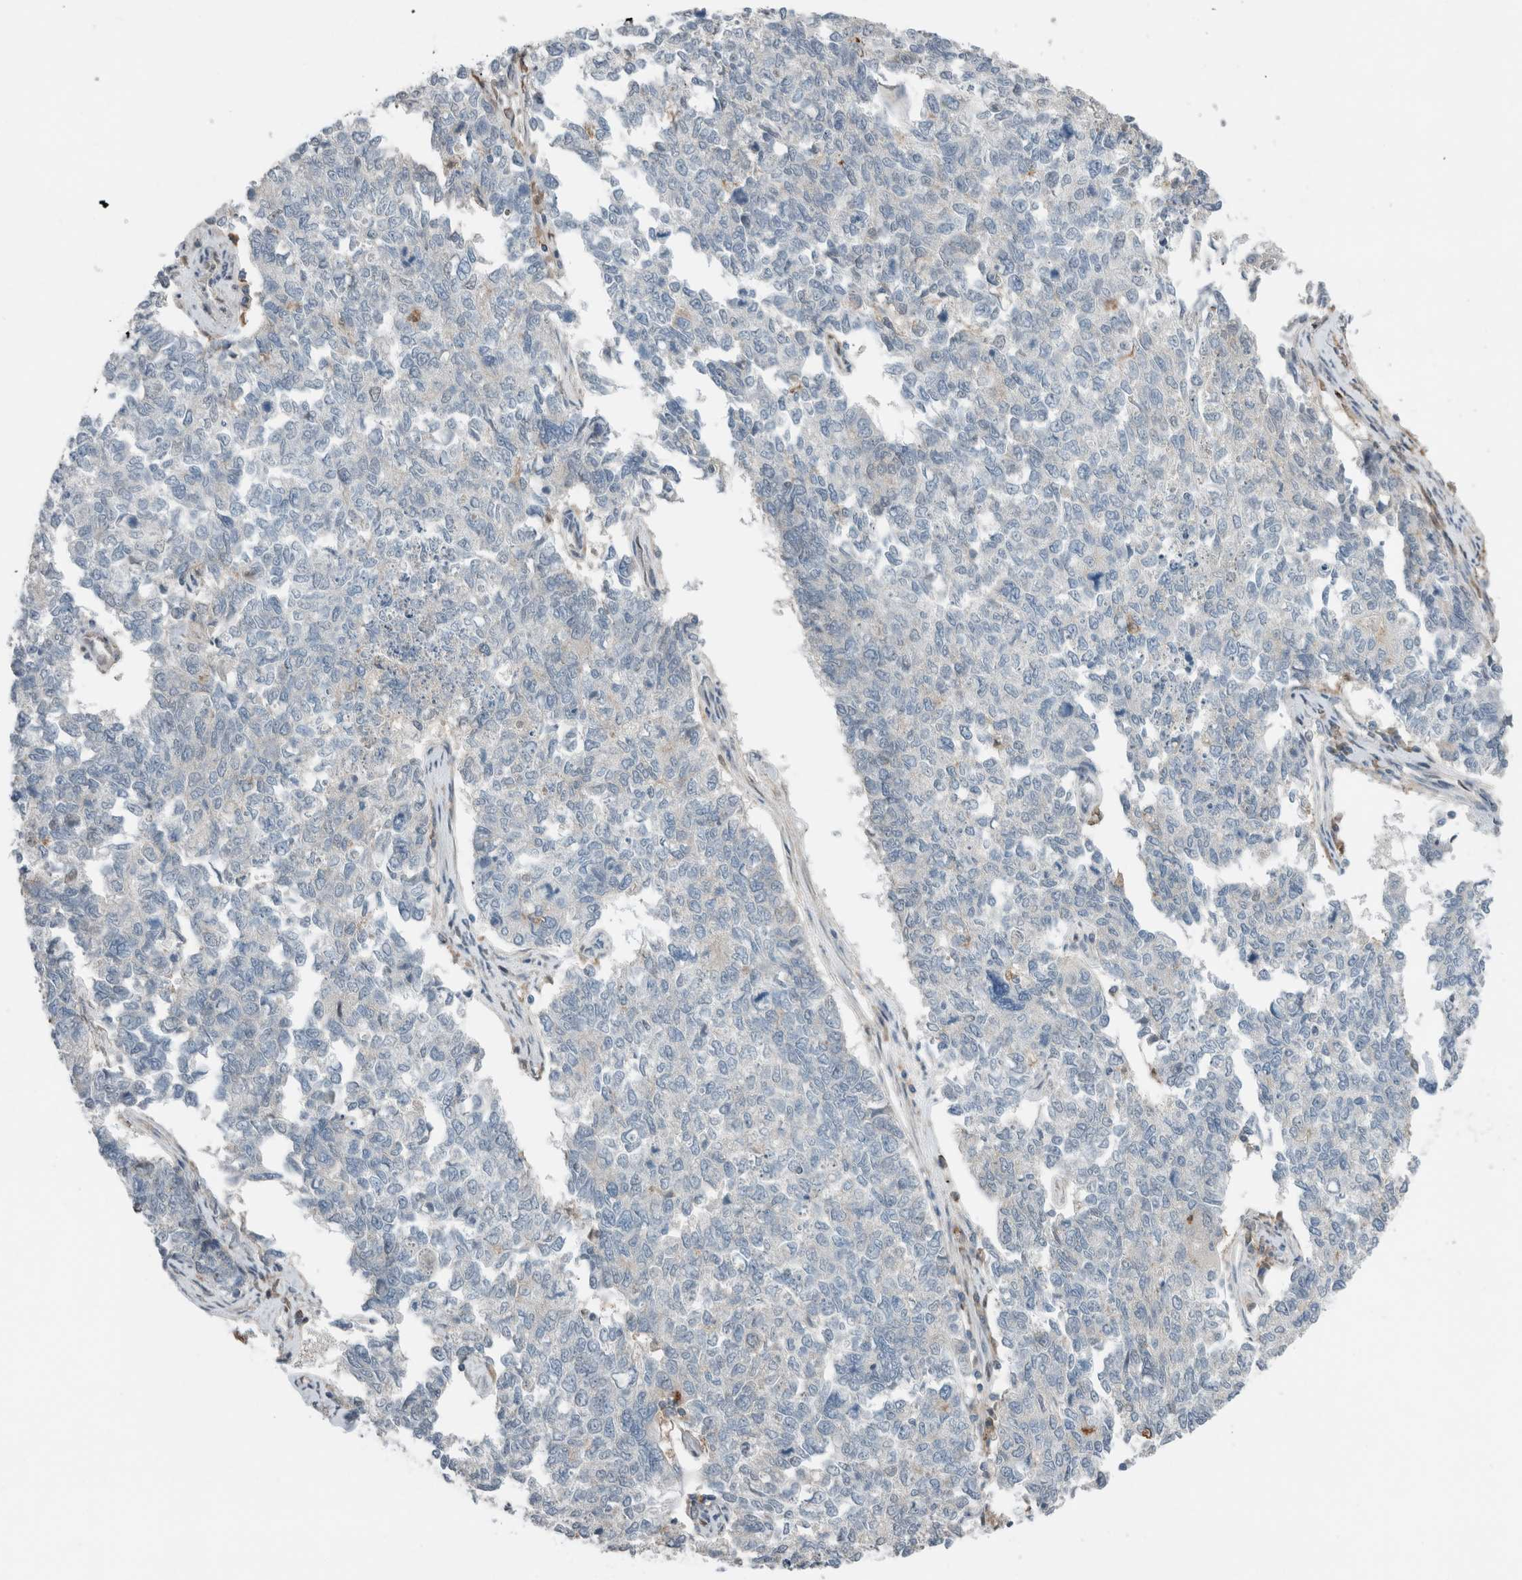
{"staining": {"intensity": "negative", "quantity": "none", "location": "none"}, "tissue": "cervical cancer", "cell_type": "Tumor cells", "image_type": "cancer", "snomed": [{"axis": "morphology", "description": "Squamous cell carcinoma, NOS"}, {"axis": "topography", "description": "Cervix"}], "caption": "DAB (3,3'-diaminobenzidine) immunohistochemical staining of human cervical cancer (squamous cell carcinoma) exhibits no significant staining in tumor cells. The staining was performed using DAB to visualize the protein expression in brown, while the nuclei were stained in blue with hematoxylin (Magnification: 20x).", "gene": "ERCC6L2", "patient": {"sex": "female", "age": 63}}